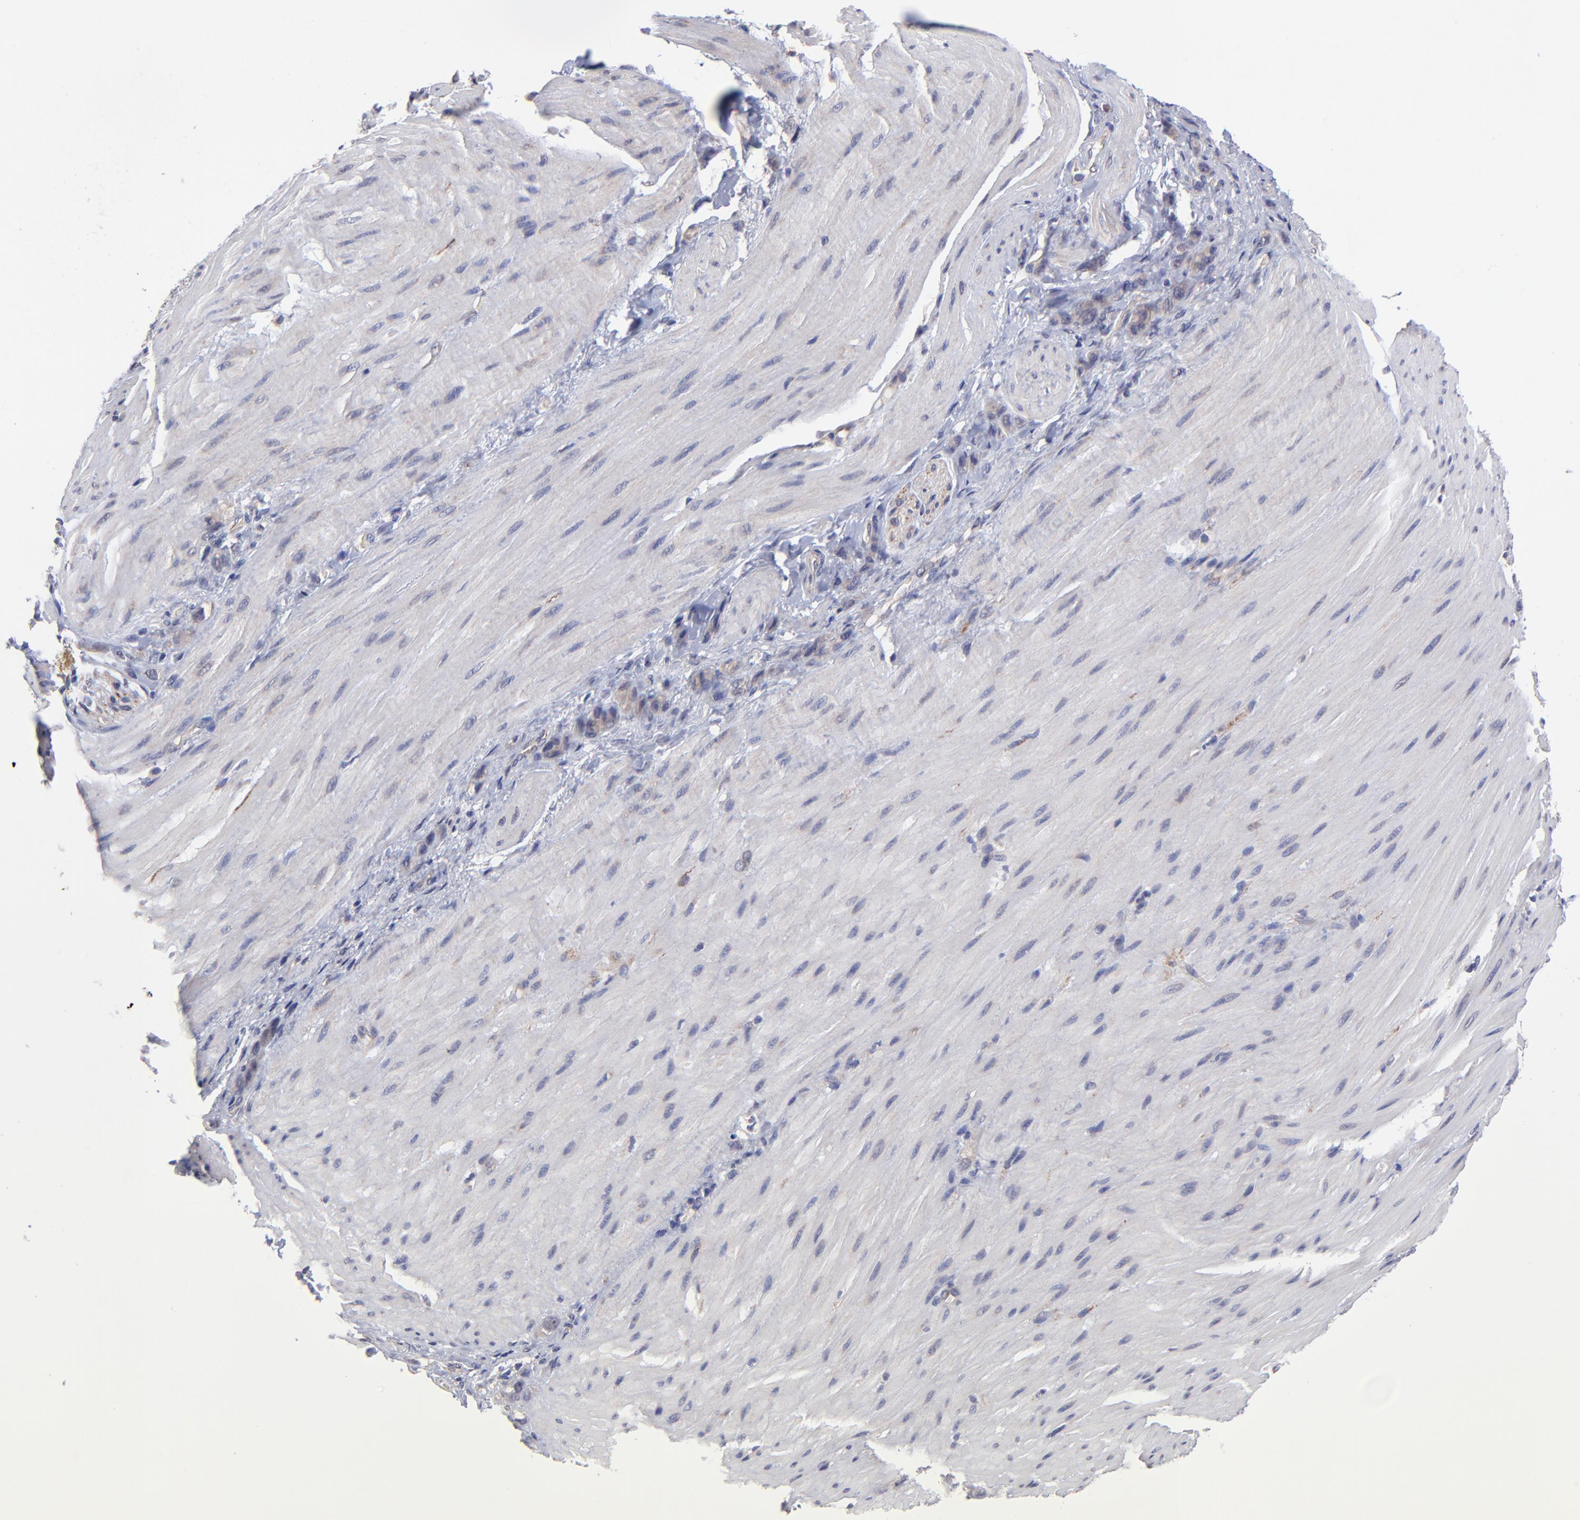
{"staining": {"intensity": "weak", "quantity": "<25%", "location": "cytoplasmic/membranous"}, "tissue": "stomach cancer", "cell_type": "Tumor cells", "image_type": "cancer", "snomed": [{"axis": "morphology", "description": "Normal tissue, NOS"}, {"axis": "morphology", "description": "Adenocarcinoma, NOS"}, {"axis": "topography", "description": "Stomach"}], "caption": "This photomicrograph is of stomach adenocarcinoma stained with IHC to label a protein in brown with the nuclei are counter-stained blue. There is no staining in tumor cells.", "gene": "UBE2H", "patient": {"sex": "male", "age": 82}}